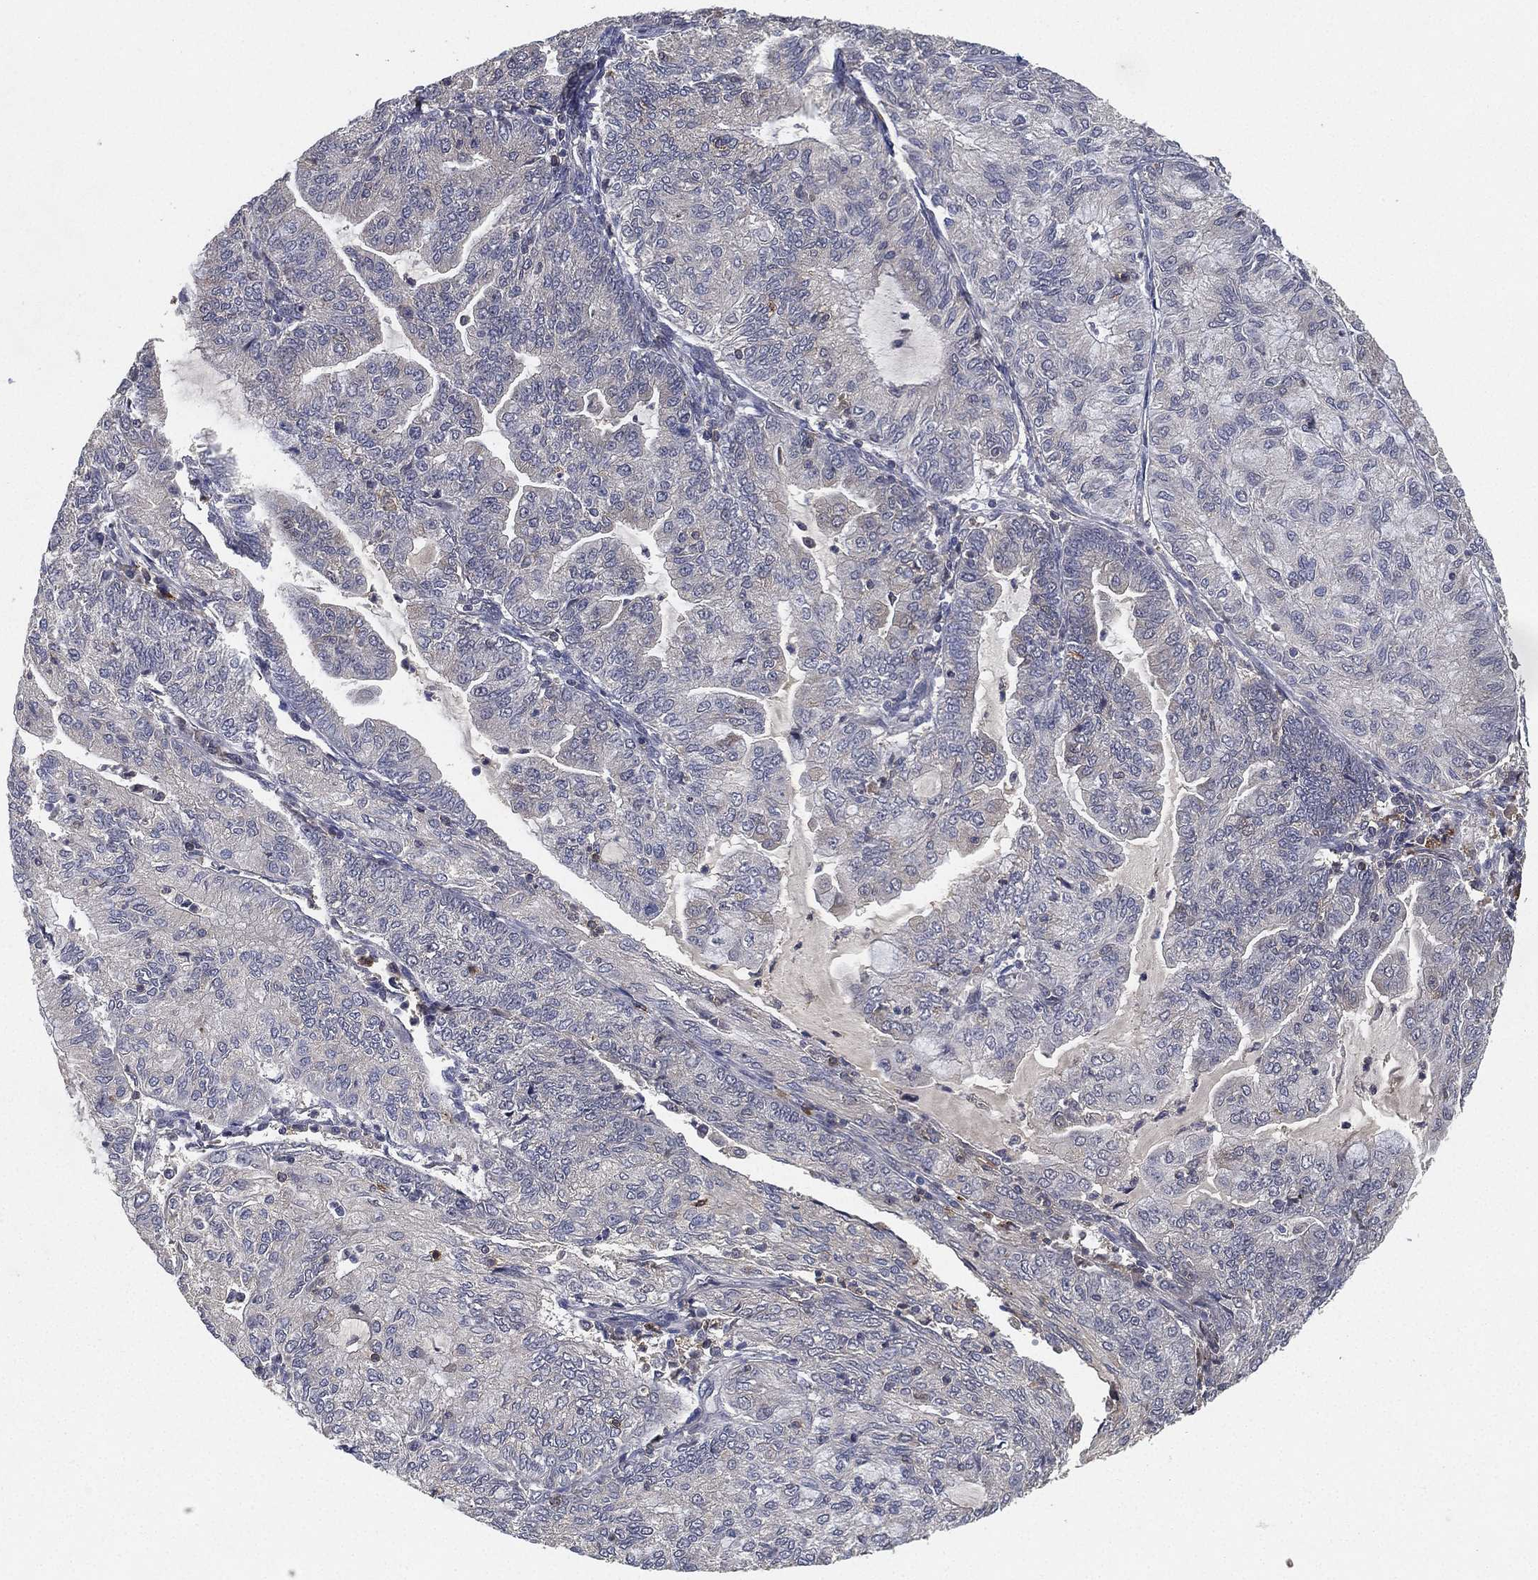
{"staining": {"intensity": "negative", "quantity": "none", "location": "none"}, "tissue": "endometrial cancer", "cell_type": "Tumor cells", "image_type": "cancer", "snomed": [{"axis": "morphology", "description": "Adenocarcinoma, NOS"}, {"axis": "topography", "description": "Endometrium"}], "caption": "The micrograph shows no significant positivity in tumor cells of endometrial cancer (adenocarcinoma).", "gene": "CFAP251", "patient": {"sex": "female", "age": 82}}